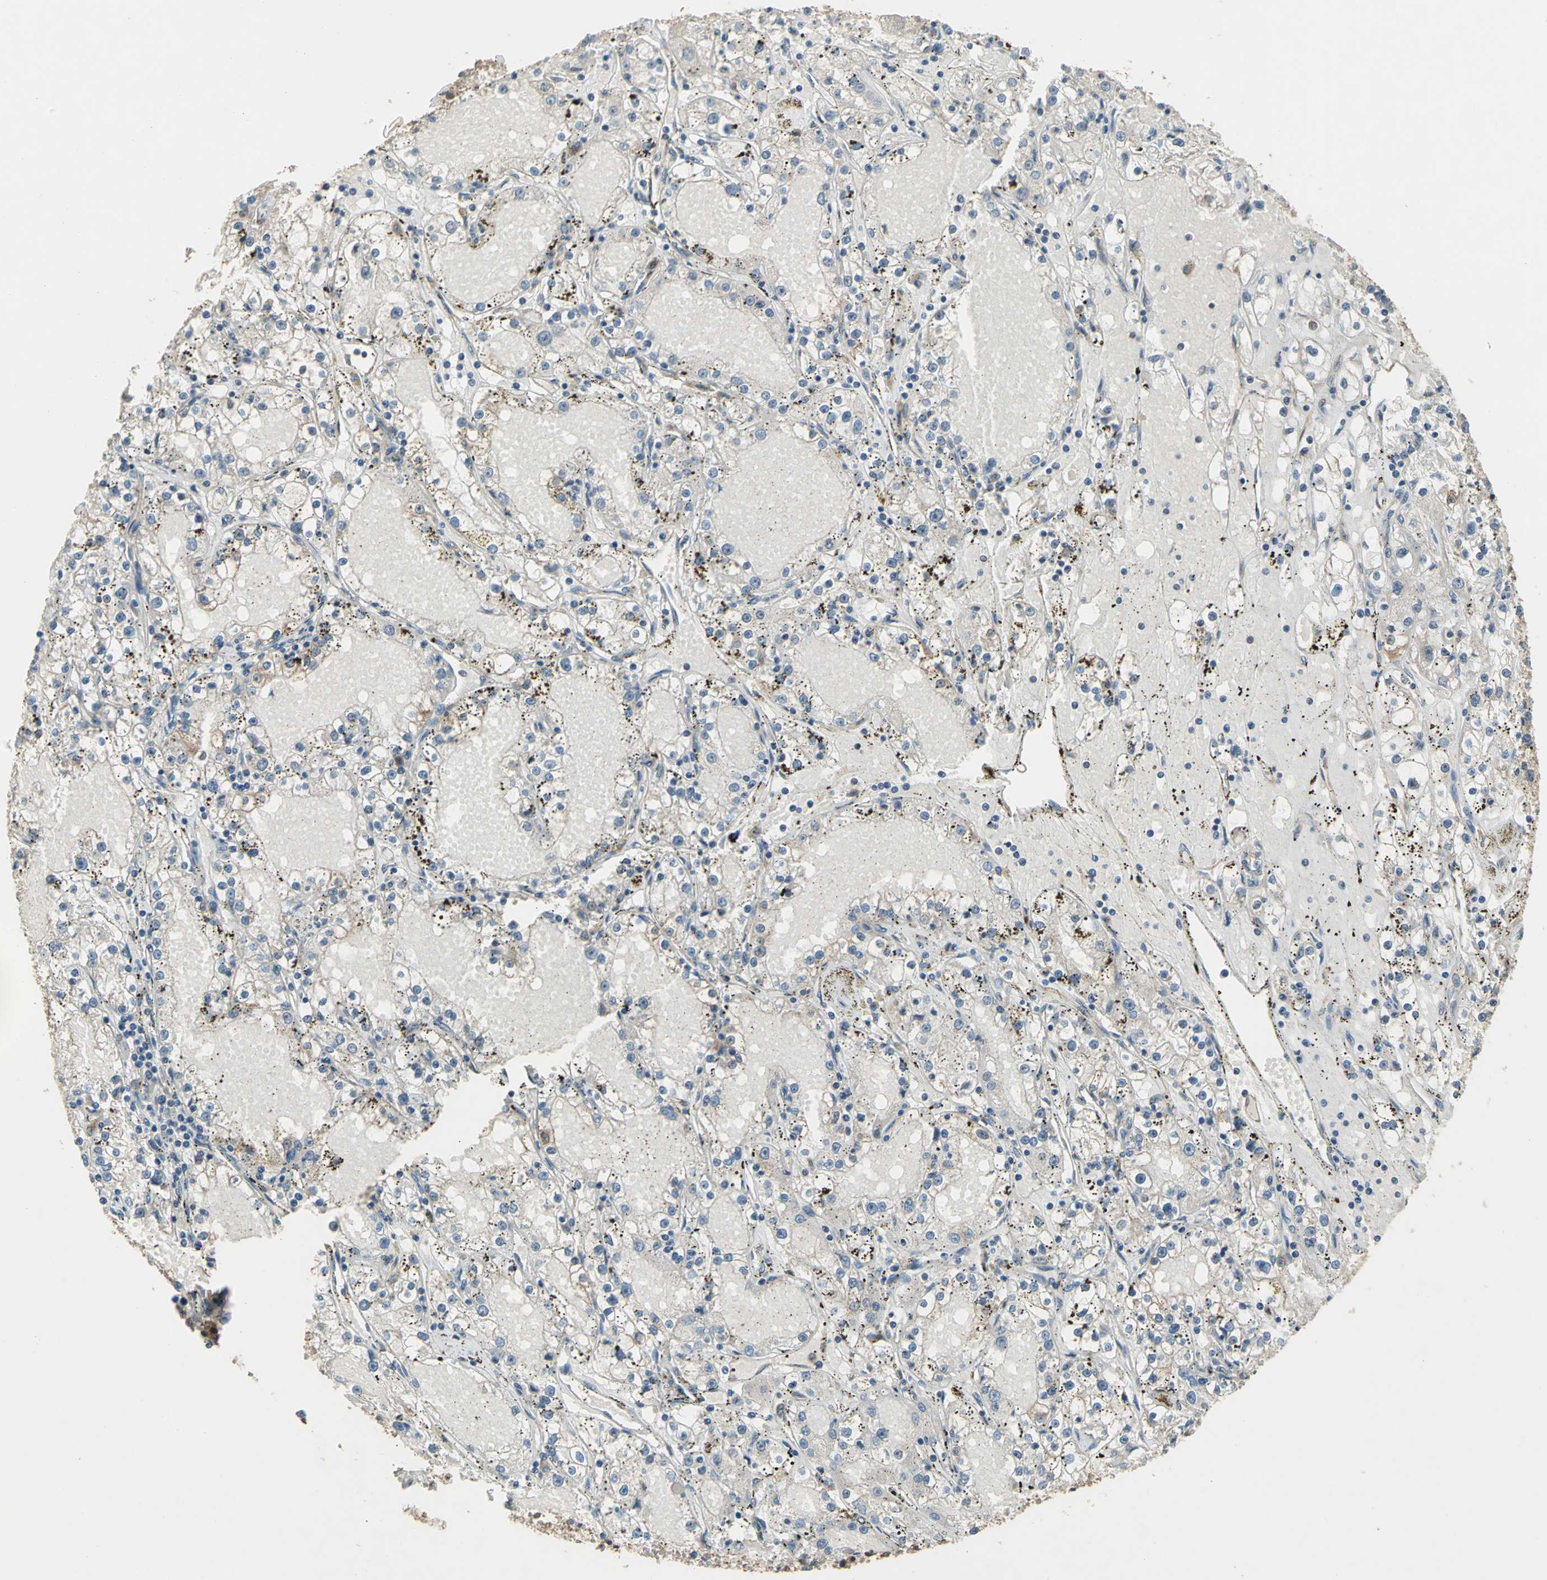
{"staining": {"intensity": "weak", "quantity": "25%-75%", "location": "cytoplasmic/membranous"}, "tissue": "renal cancer", "cell_type": "Tumor cells", "image_type": "cancer", "snomed": [{"axis": "morphology", "description": "Adenocarcinoma, NOS"}, {"axis": "topography", "description": "Kidney"}], "caption": "Adenocarcinoma (renal) tissue reveals weak cytoplasmic/membranous positivity in approximately 25%-75% of tumor cells", "gene": "NFKBIE", "patient": {"sex": "male", "age": 56}}